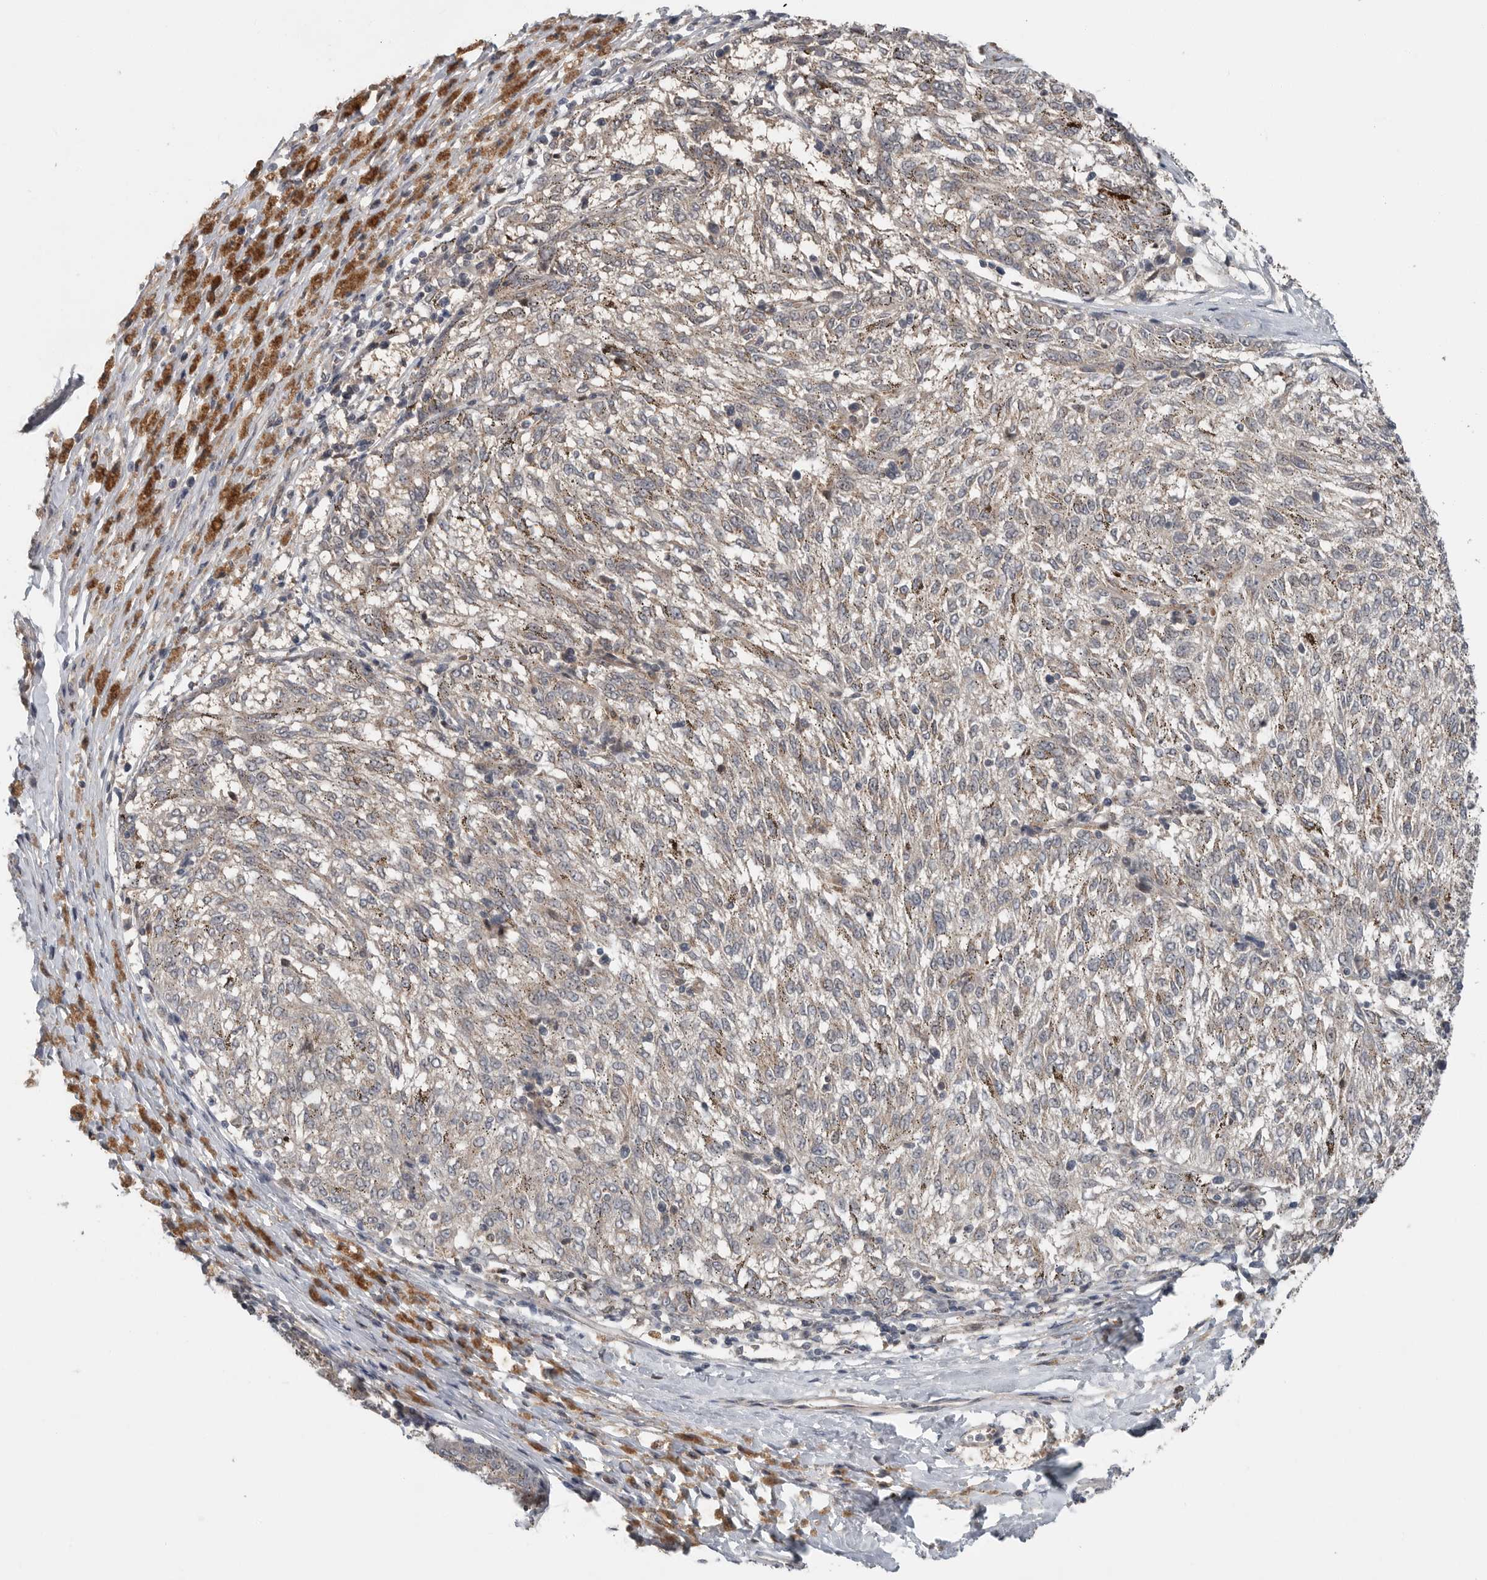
{"staining": {"intensity": "weak", "quantity": ">75%", "location": "cytoplasmic/membranous"}, "tissue": "melanoma", "cell_type": "Tumor cells", "image_type": "cancer", "snomed": [{"axis": "morphology", "description": "Malignant melanoma, NOS"}, {"axis": "topography", "description": "Skin"}], "caption": "Protein expression analysis of melanoma demonstrates weak cytoplasmic/membranous staining in approximately >75% of tumor cells.", "gene": "SCP2", "patient": {"sex": "female", "age": 72}}